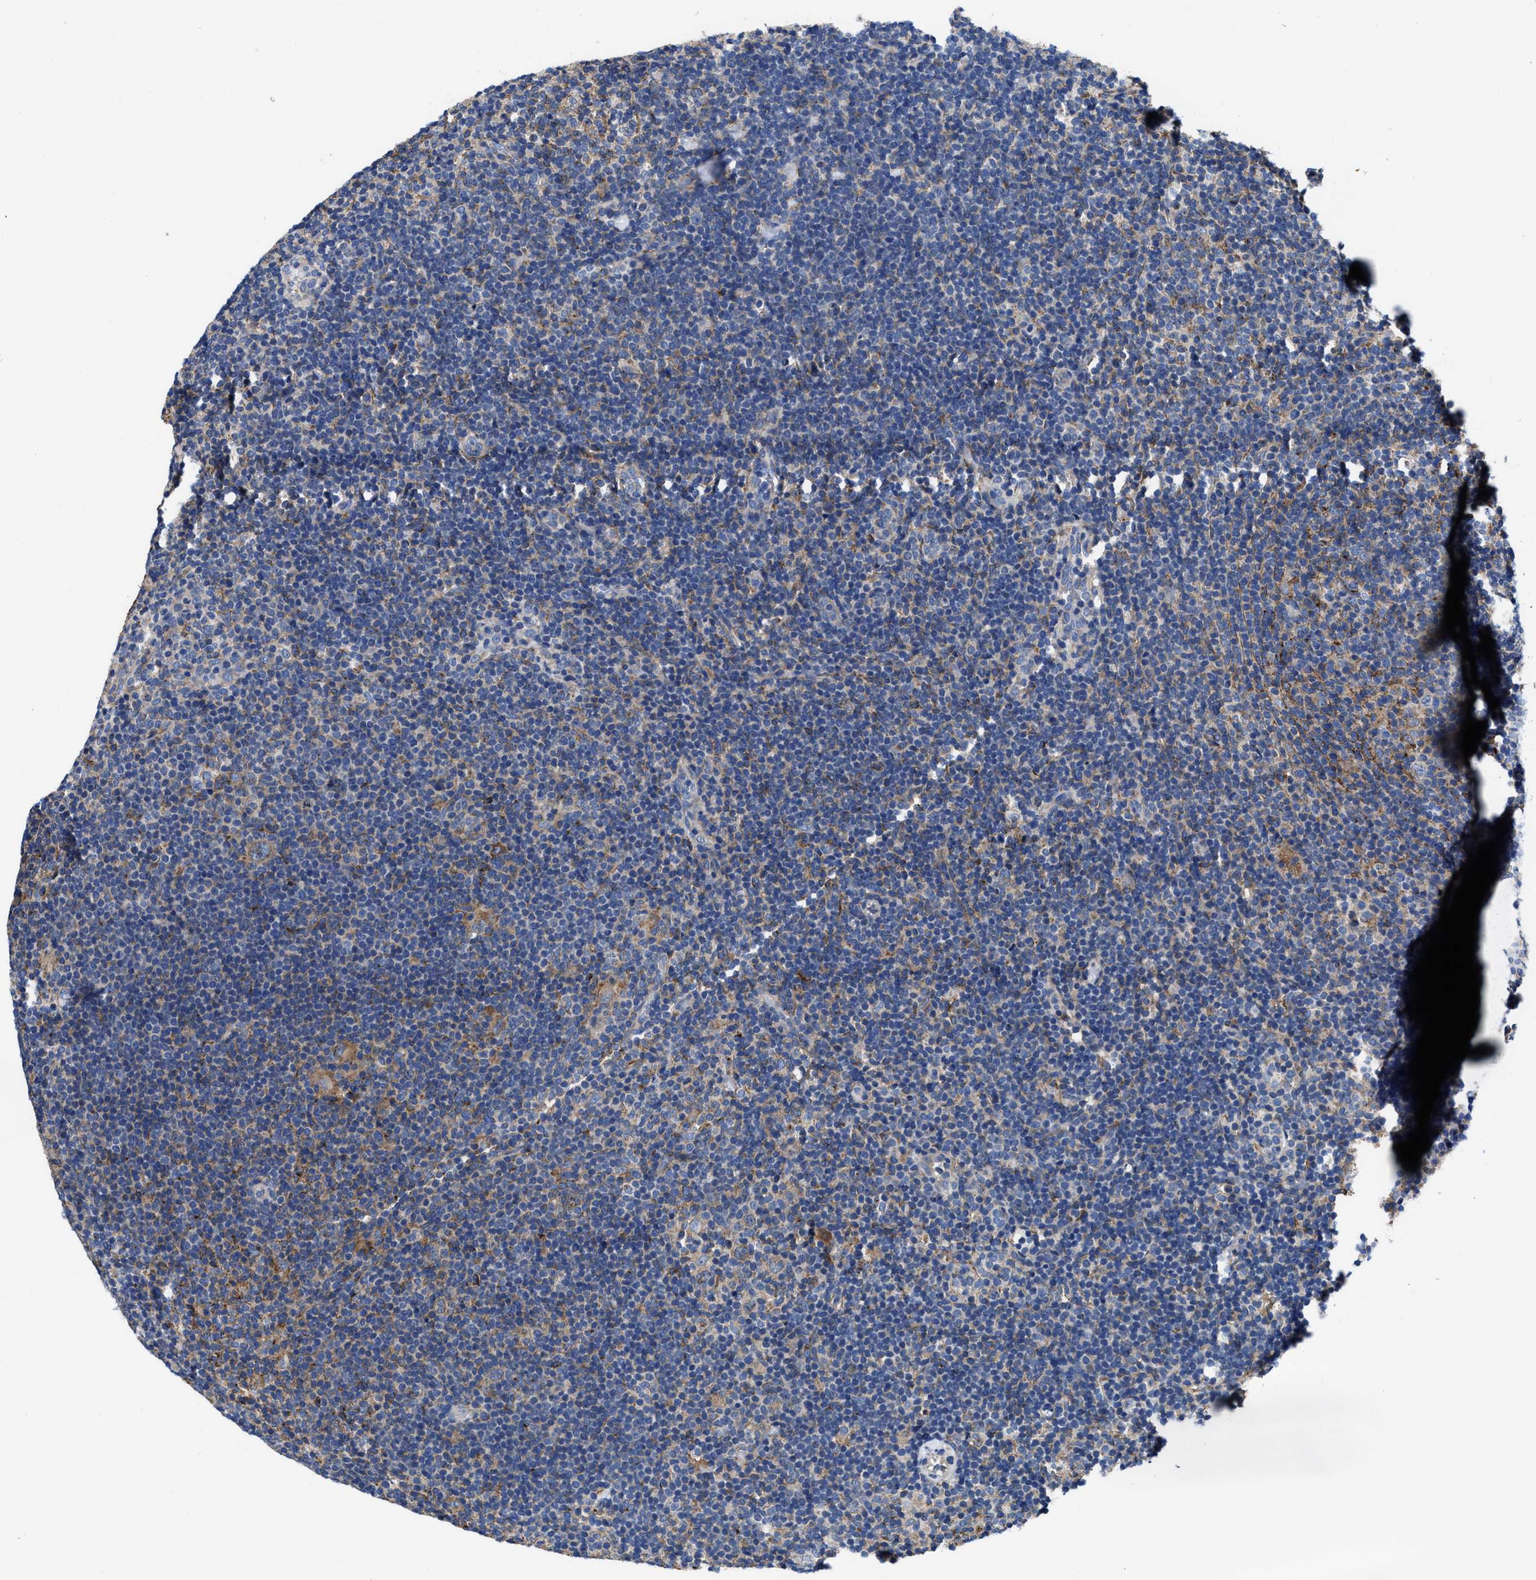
{"staining": {"intensity": "weak", "quantity": "25%-75%", "location": "cytoplasmic/membranous"}, "tissue": "lymphoma", "cell_type": "Tumor cells", "image_type": "cancer", "snomed": [{"axis": "morphology", "description": "Hodgkin's disease, NOS"}, {"axis": "topography", "description": "Lymph node"}], "caption": "The micrograph exhibits a brown stain indicating the presence of a protein in the cytoplasmic/membranous of tumor cells in lymphoma.", "gene": "TMEM30A", "patient": {"sex": "female", "age": 57}}